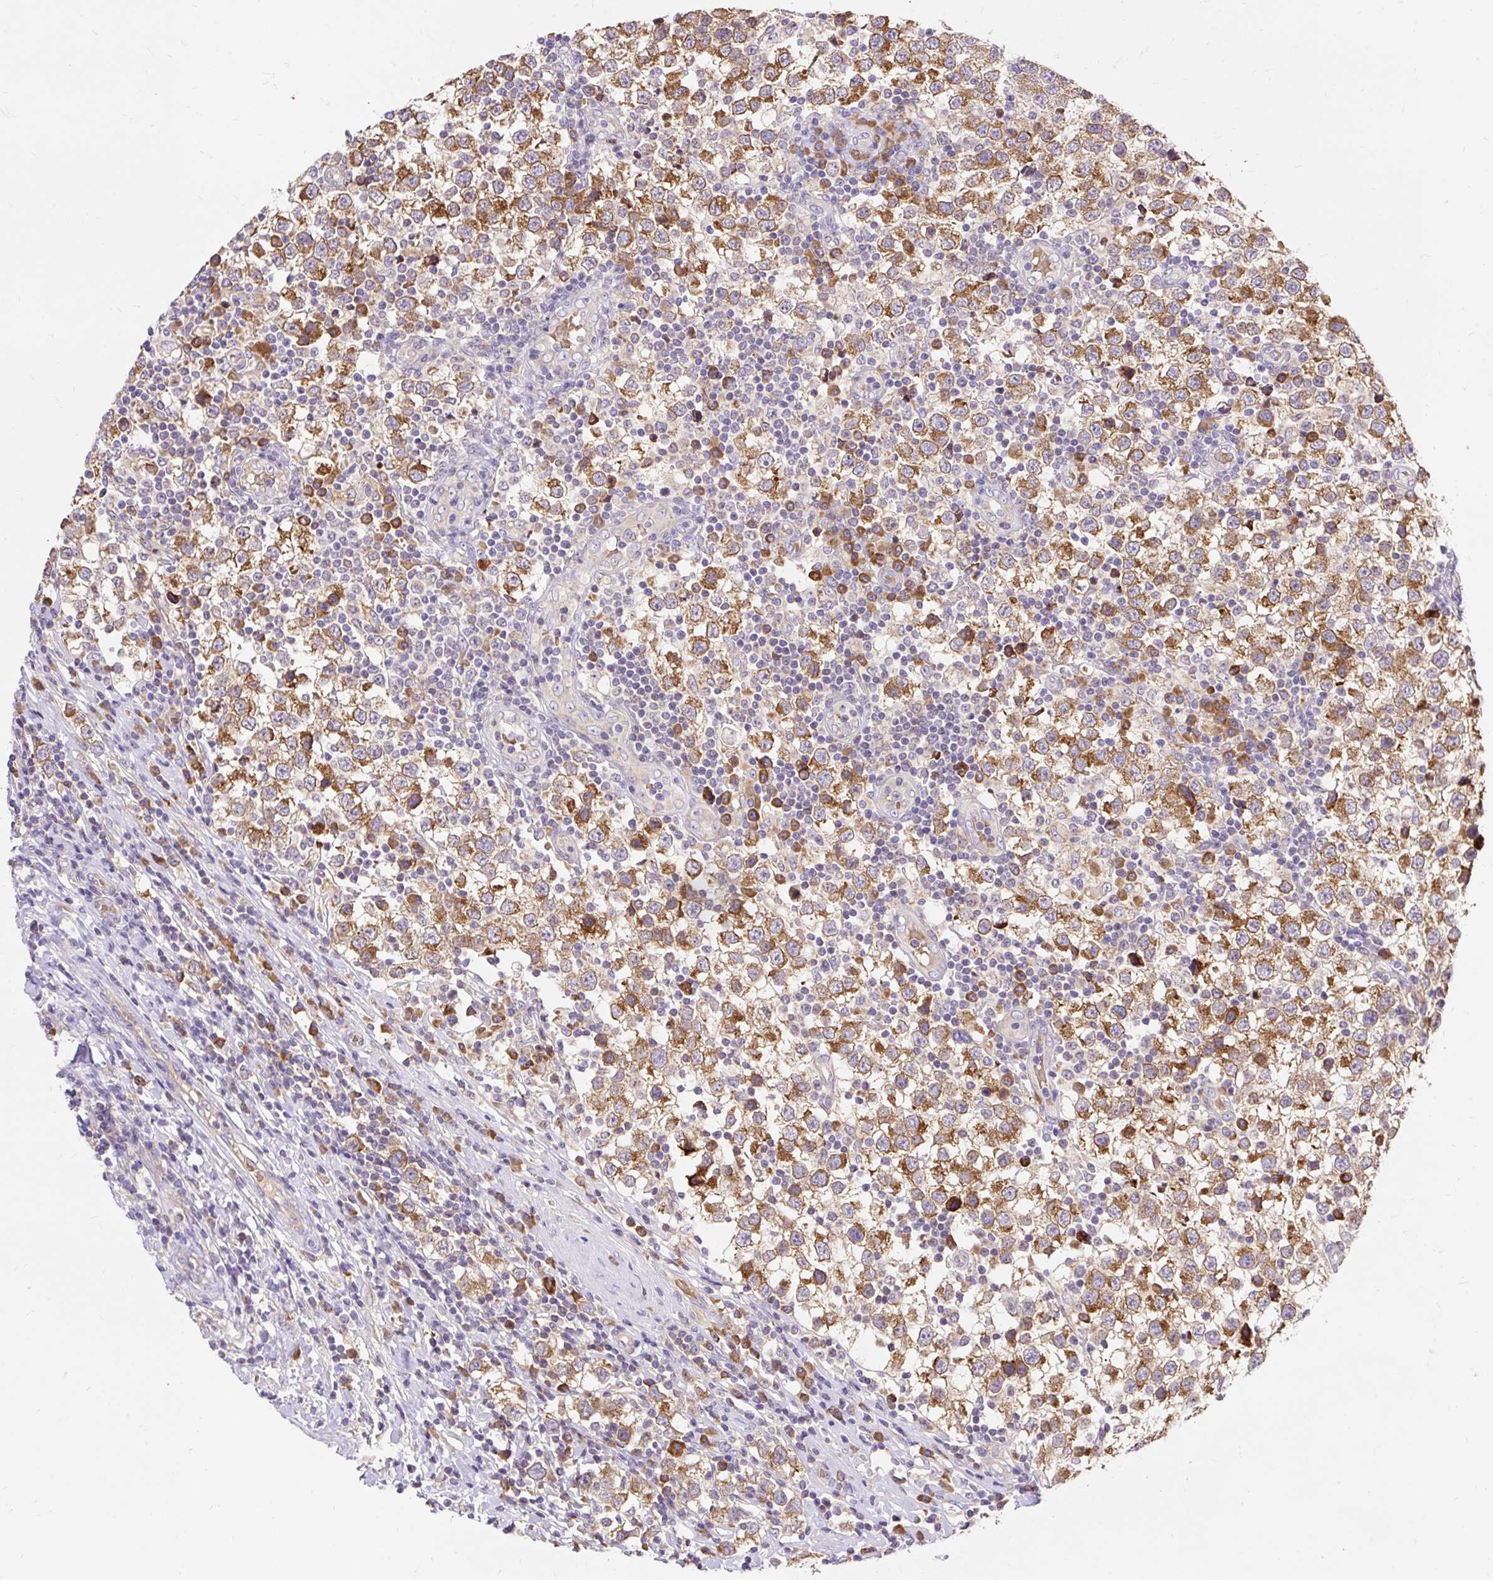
{"staining": {"intensity": "moderate", "quantity": ">75%", "location": "cytoplasmic/membranous"}, "tissue": "testis cancer", "cell_type": "Tumor cells", "image_type": "cancer", "snomed": [{"axis": "morphology", "description": "Seminoma, NOS"}, {"axis": "topography", "description": "Testis"}], "caption": "This is an image of immunohistochemistry (IHC) staining of testis cancer, which shows moderate staining in the cytoplasmic/membranous of tumor cells.", "gene": "SEC63", "patient": {"sex": "male", "age": 34}}